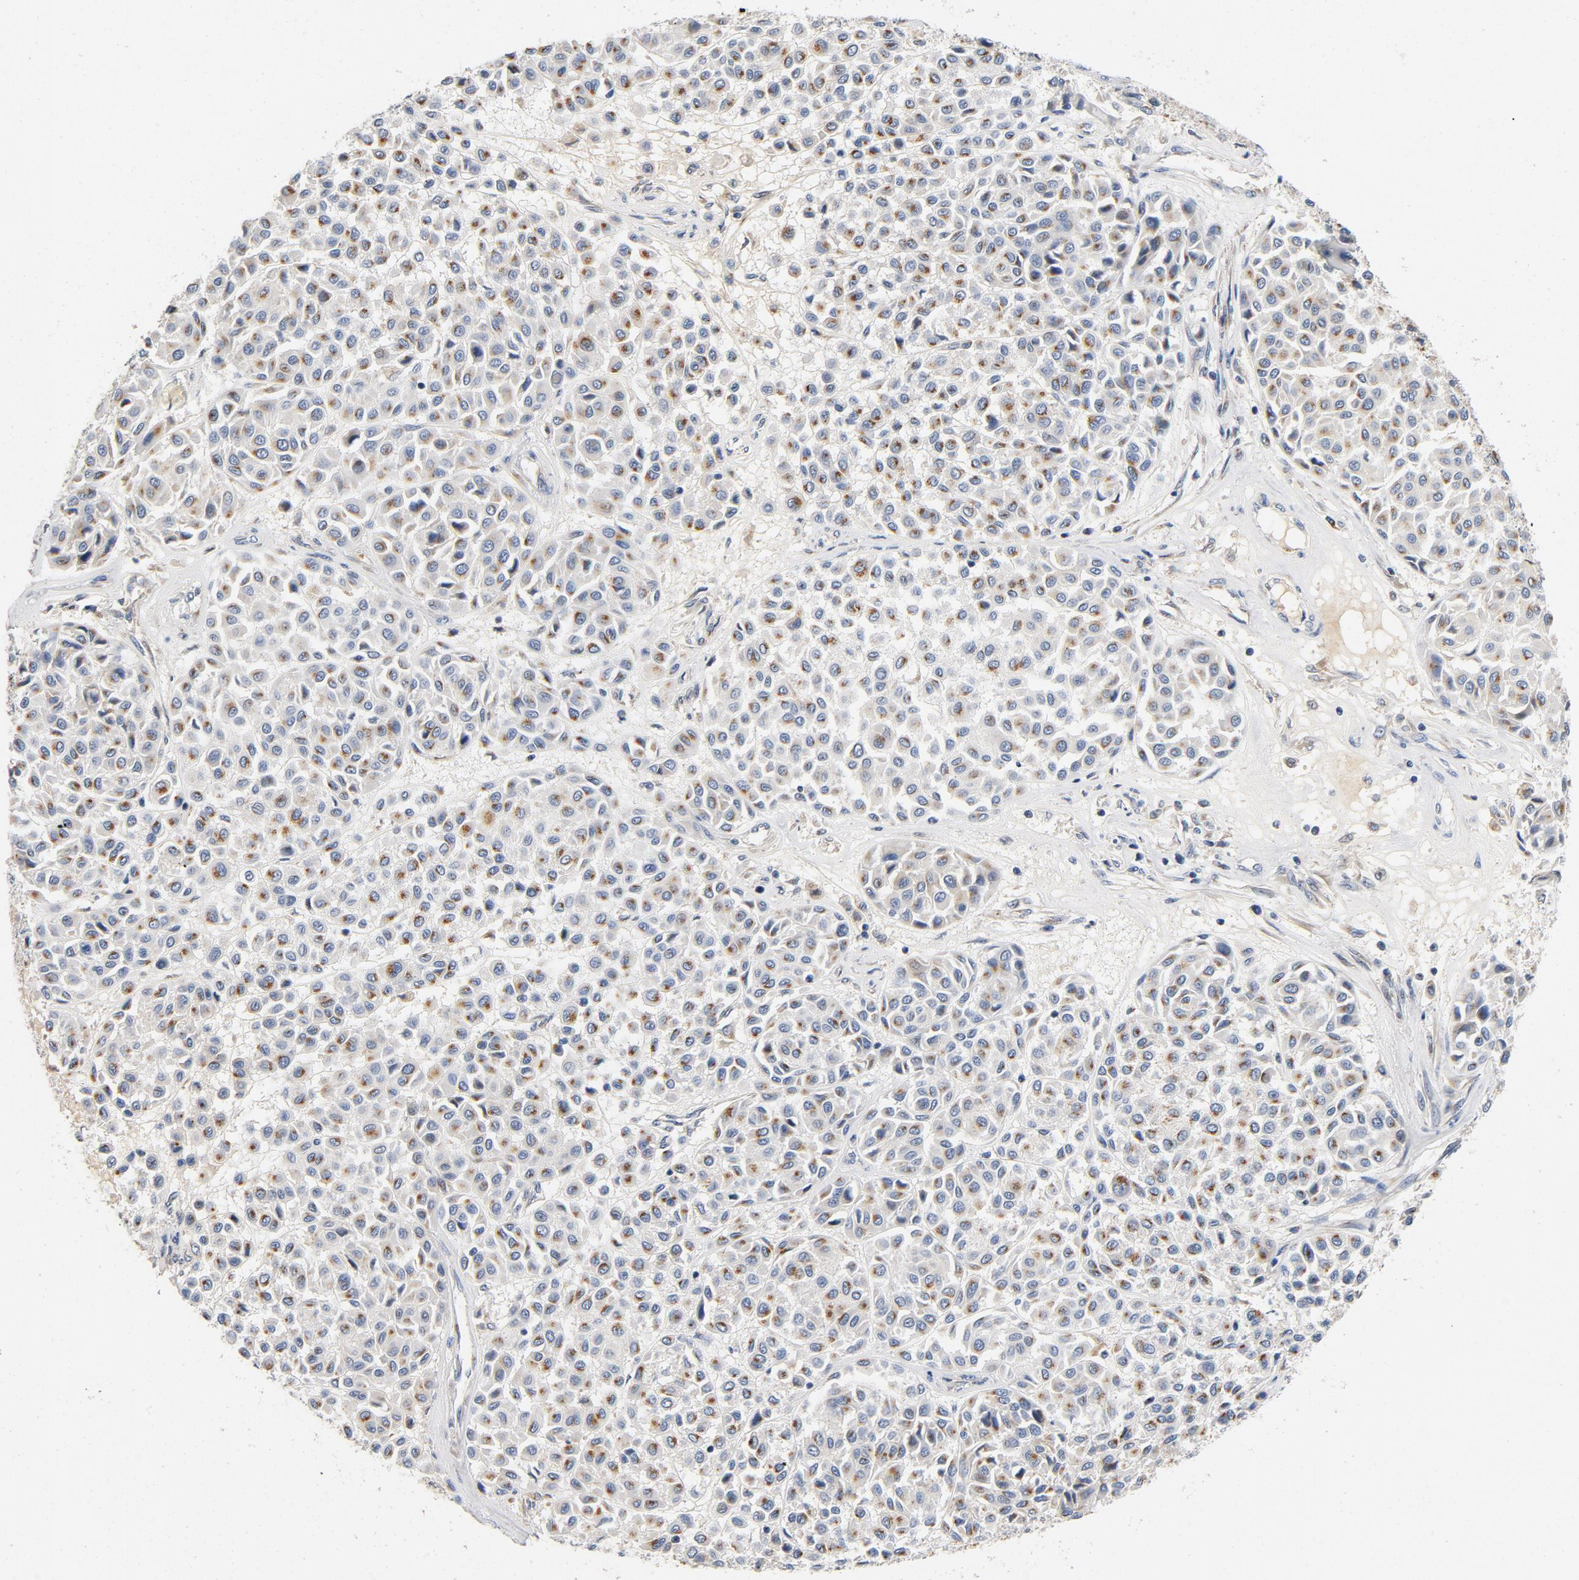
{"staining": {"intensity": "moderate", "quantity": ">75%", "location": "cytoplasmic/membranous"}, "tissue": "melanoma", "cell_type": "Tumor cells", "image_type": "cancer", "snomed": [{"axis": "morphology", "description": "Malignant melanoma, Metastatic site"}, {"axis": "topography", "description": "Soft tissue"}], "caption": "Immunohistochemical staining of melanoma exhibits moderate cytoplasmic/membranous protein expression in approximately >75% of tumor cells.", "gene": "LMAN2", "patient": {"sex": "male", "age": 41}}